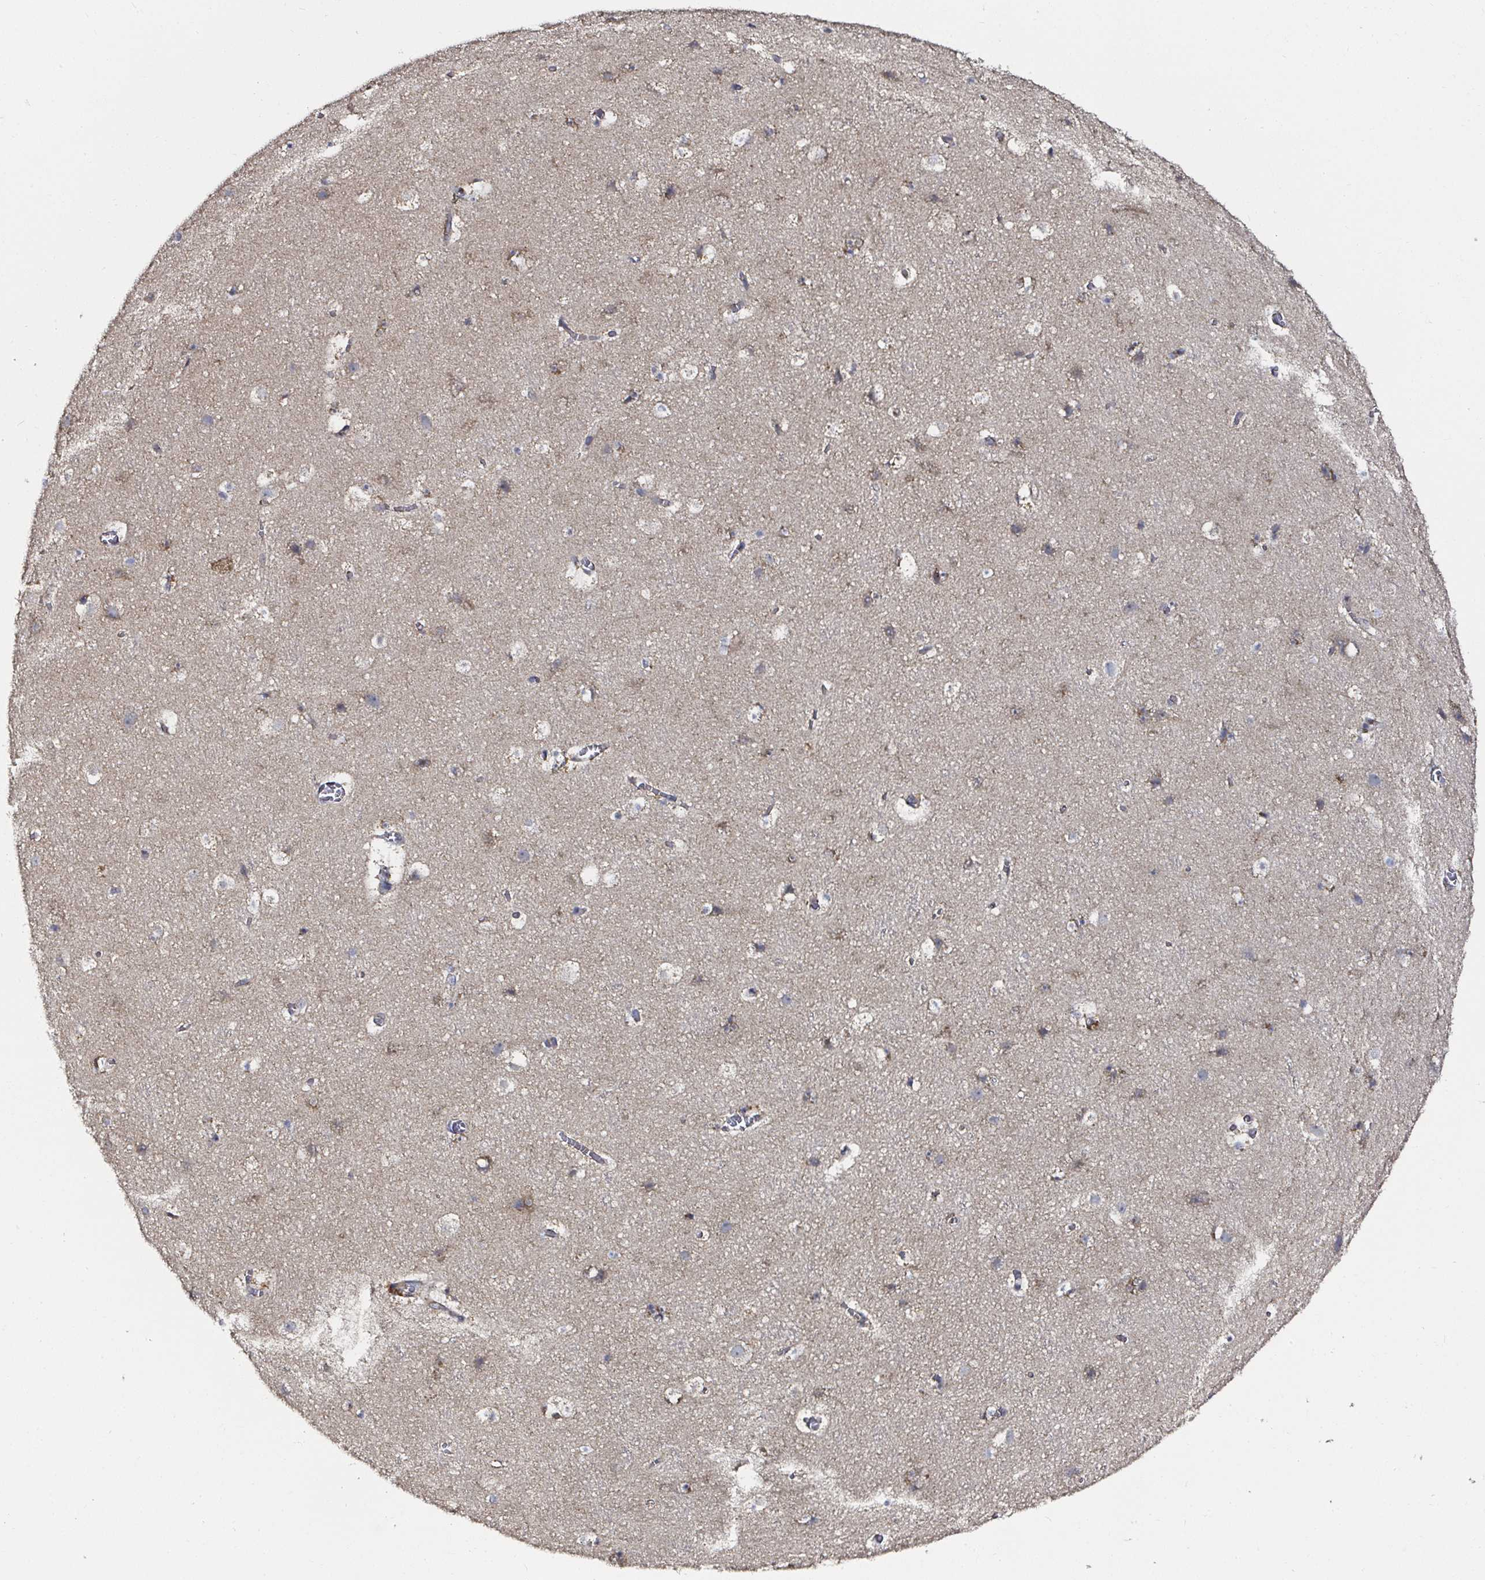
{"staining": {"intensity": "weak", "quantity": ">75%", "location": "cytoplasmic/membranous"}, "tissue": "cerebral cortex", "cell_type": "Endothelial cells", "image_type": "normal", "snomed": [{"axis": "morphology", "description": "Normal tissue, NOS"}, {"axis": "topography", "description": "Cerebral cortex"}], "caption": "Immunohistochemistry (IHC) (DAB (3,3'-diaminobenzidine)) staining of benign human cerebral cortex exhibits weak cytoplasmic/membranous protein positivity in approximately >75% of endothelial cells. The staining was performed using DAB (3,3'-diaminobenzidine) to visualize the protein expression in brown, while the nuclei were stained in blue with hematoxylin (Magnification: 20x).", "gene": "ATAD3A", "patient": {"sex": "female", "age": 42}}